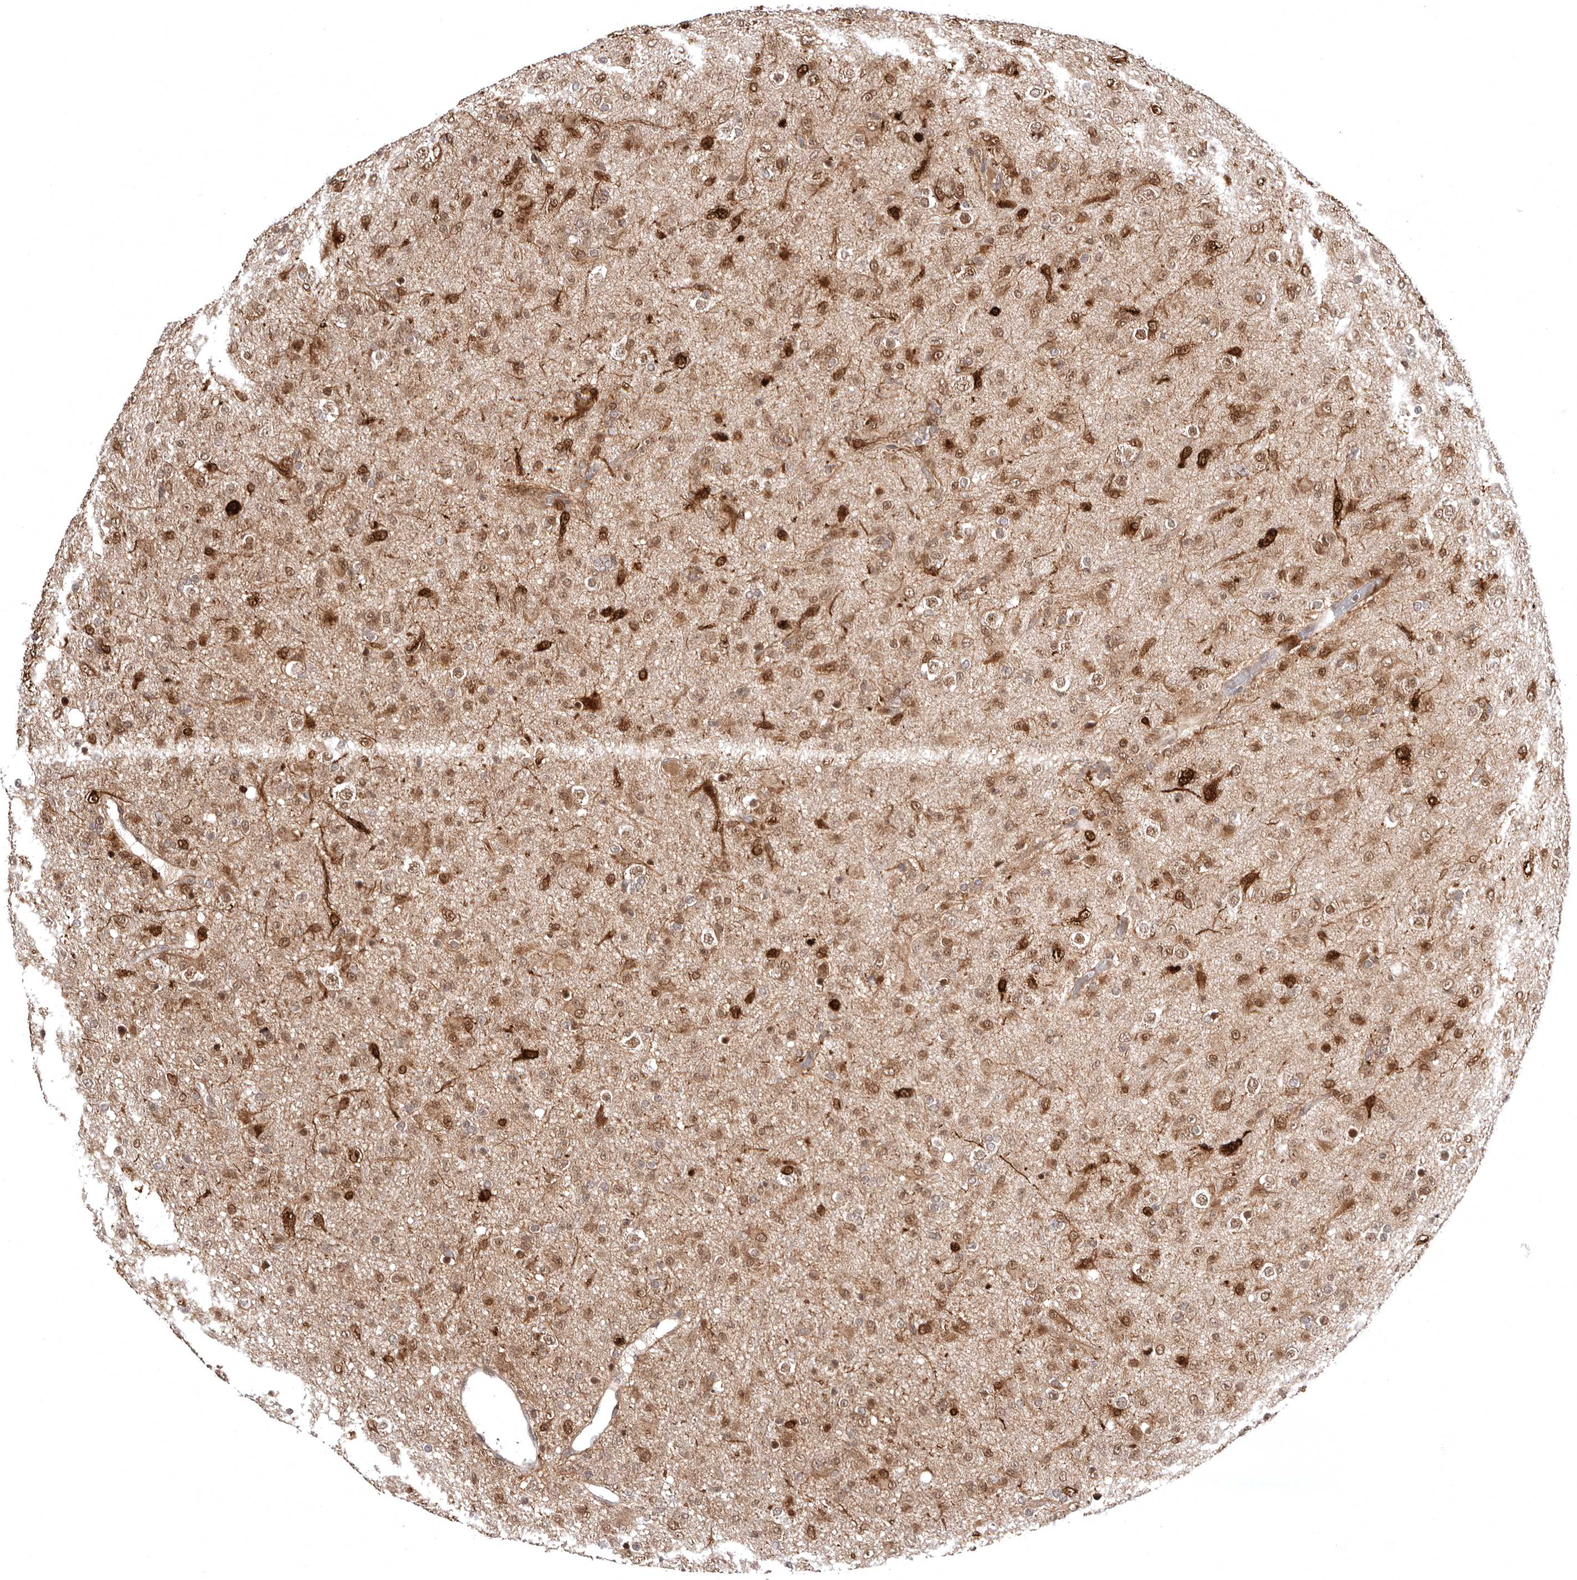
{"staining": {"intensity": "moderate", "quantity": ">75%", "location": "cytoplasmic/membranous,nuclear"}, "tissue": "glioma", "cell_type": "Tumor cells", "image_type": "cancer", "snomed": [{"axis": "morphology", "description": "Glioma, malignant, Low grade"}, {"axis": "topography", "description": "Brain"}], "caption": "This is an image of immunohistochemistry staining of malignant glioma (low-grade), which shows moderate positivity in the cytoplasmic/membranous and nuclear of tumor cells.", "gene": "MED8", "patient": {"sex": "male", "age": 65}}